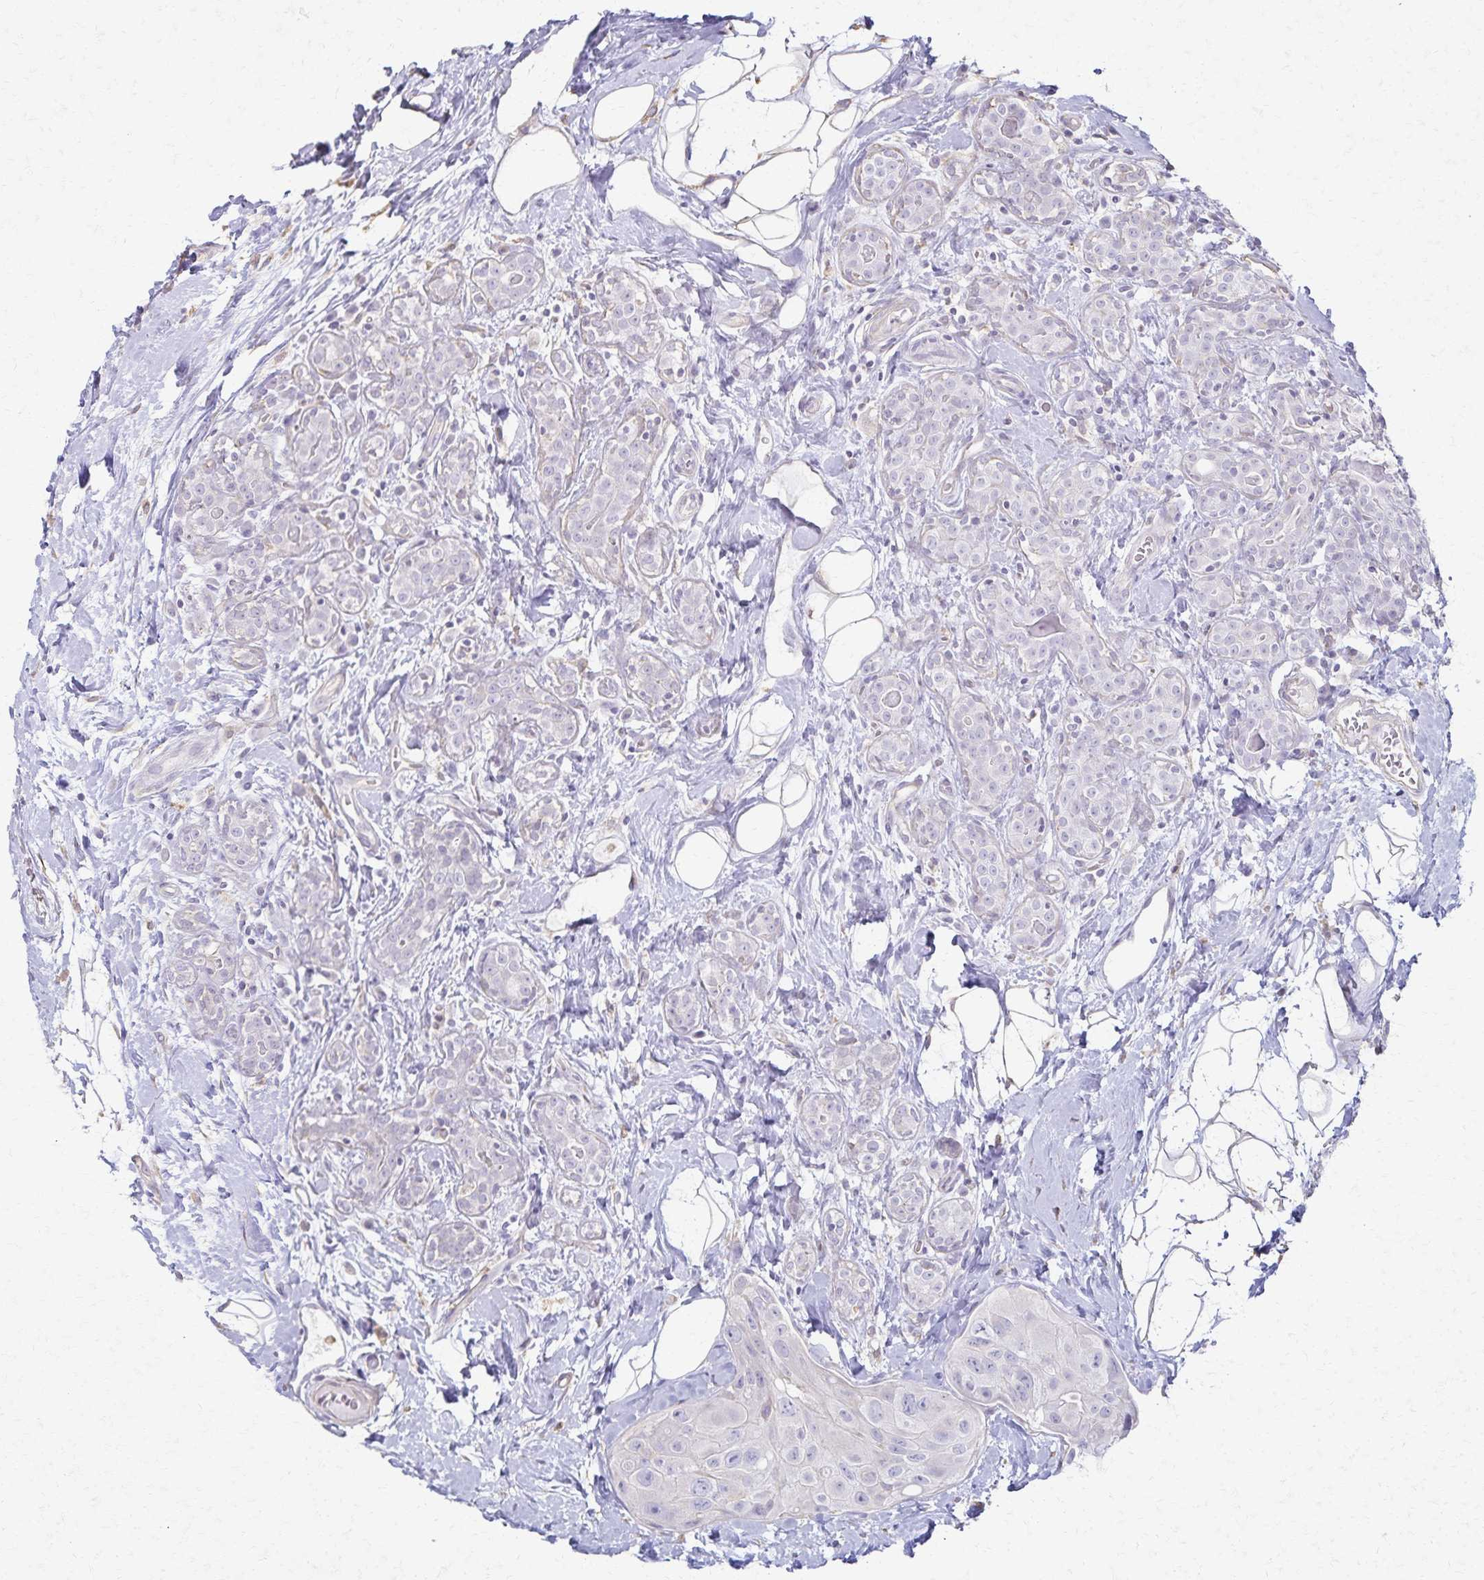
{"staining": {"intensity": "negative", "quantity": "none", "location": "none"}, "tissue": "breast cancer", "cell_type": "Tumor cells", "image_type": "cancer", "snomed": [{"axis": "morphology", "description": "Duct carcinoma"}, {"axis": "topography", "description": "Breast"}], "caption": "Intraductal carcinoma (breast) was stained to show a protein in brown. There is no significant staining in tumor cells.", "gene": "KISS1", "patient": {"sex": "female", "age": 43}}